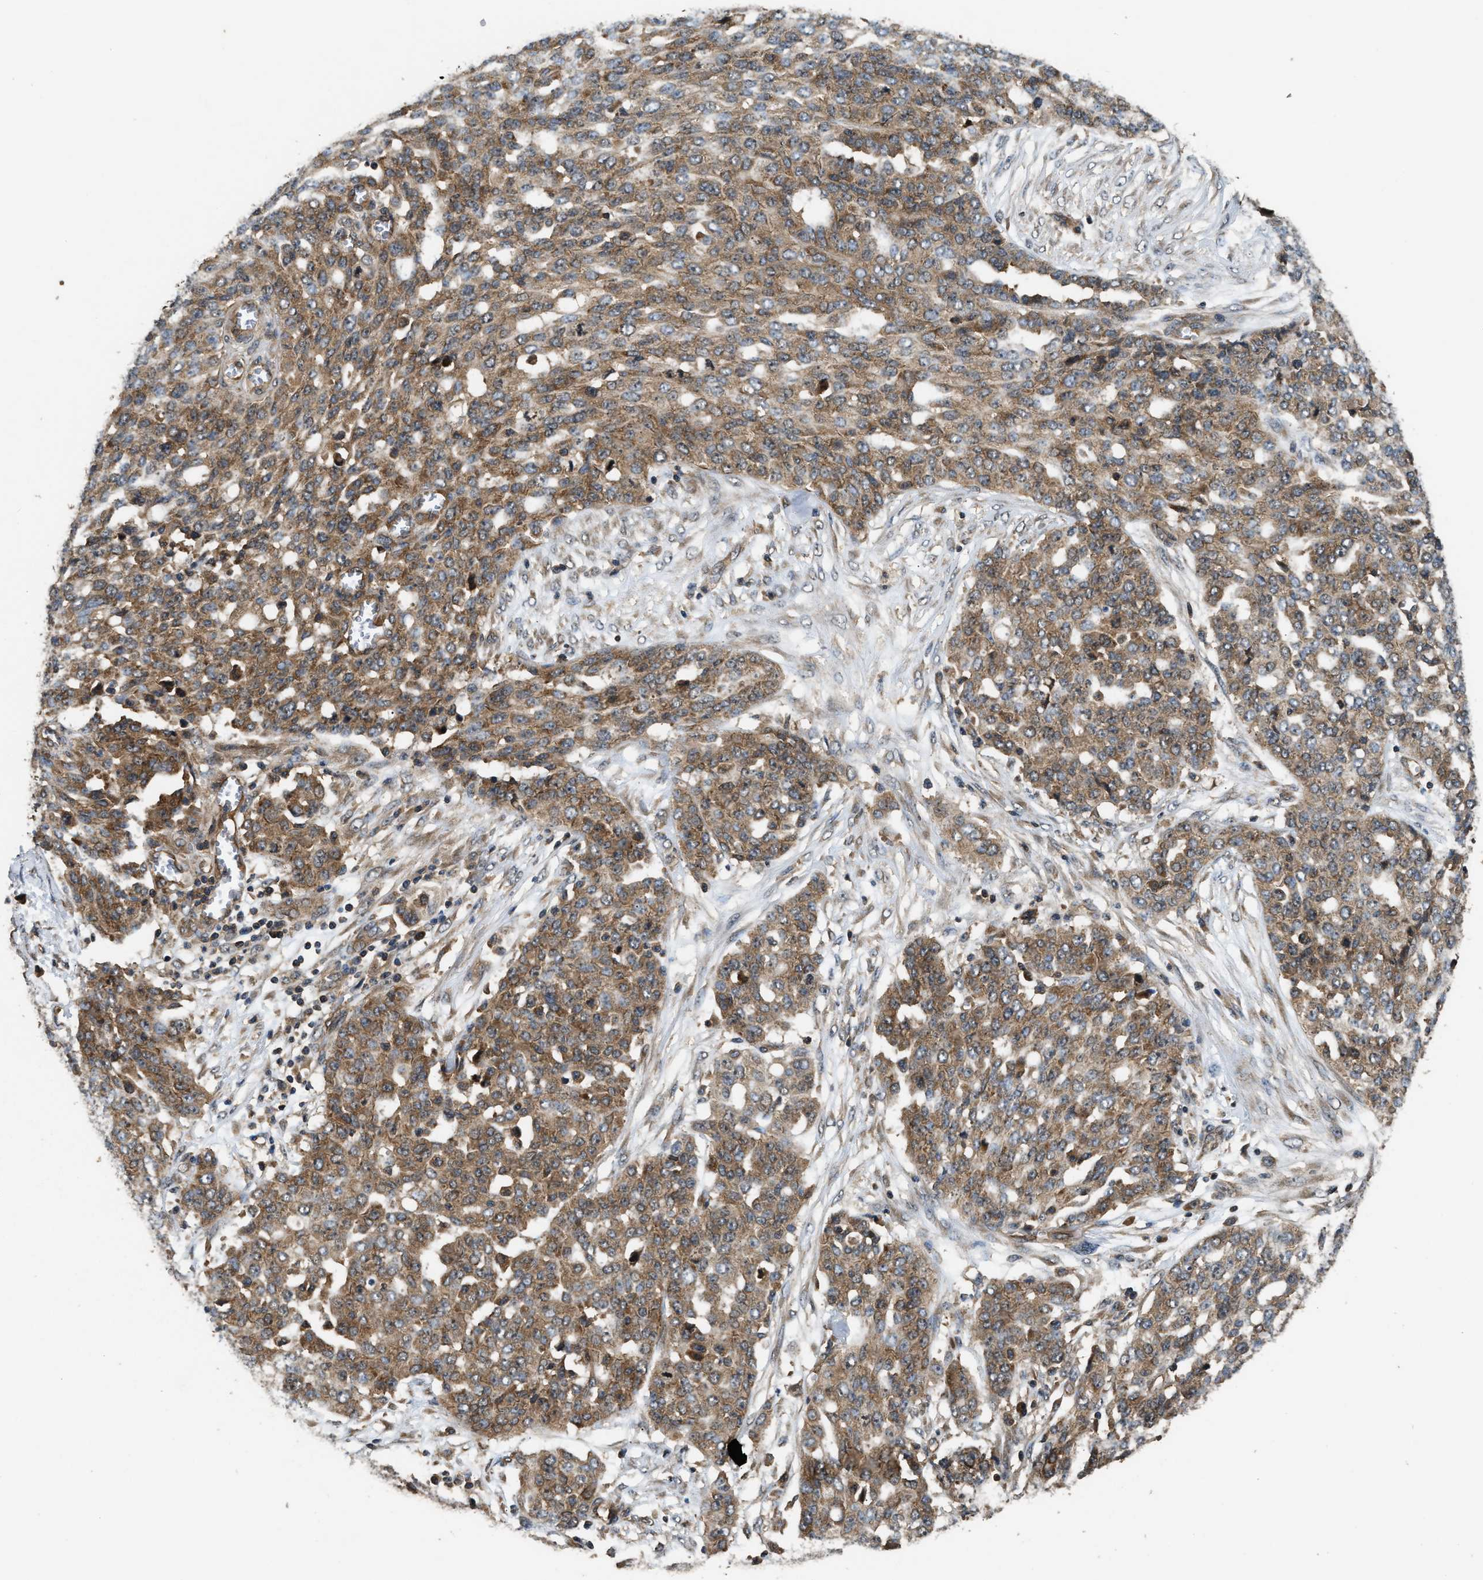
{"staining": {"intensity": "moderate", "quantity": ">75%", "location": "cytoplasmic/membranous"}, "tissue": "ovarian cancer", "cell_type": "Tumor cells", "image_type": "cancer", "snomed": [{"axis": "morphology", "description": "Cystadenocarcinoma, serous, NOS"}, {"axis": "topography", "description": "Soft tissue"}, {"axis": "topography", "description": "Ovary"}], "caption": "Brown immunohistochemical staining in ovarian cancer (serous cystadenocarcinoma) shows moderate cytoplasmic/membranous expression in approximately >75% of tumor cells.", "gene": "DNAJC2", "patient": {"sex": "female", "age": 57}}